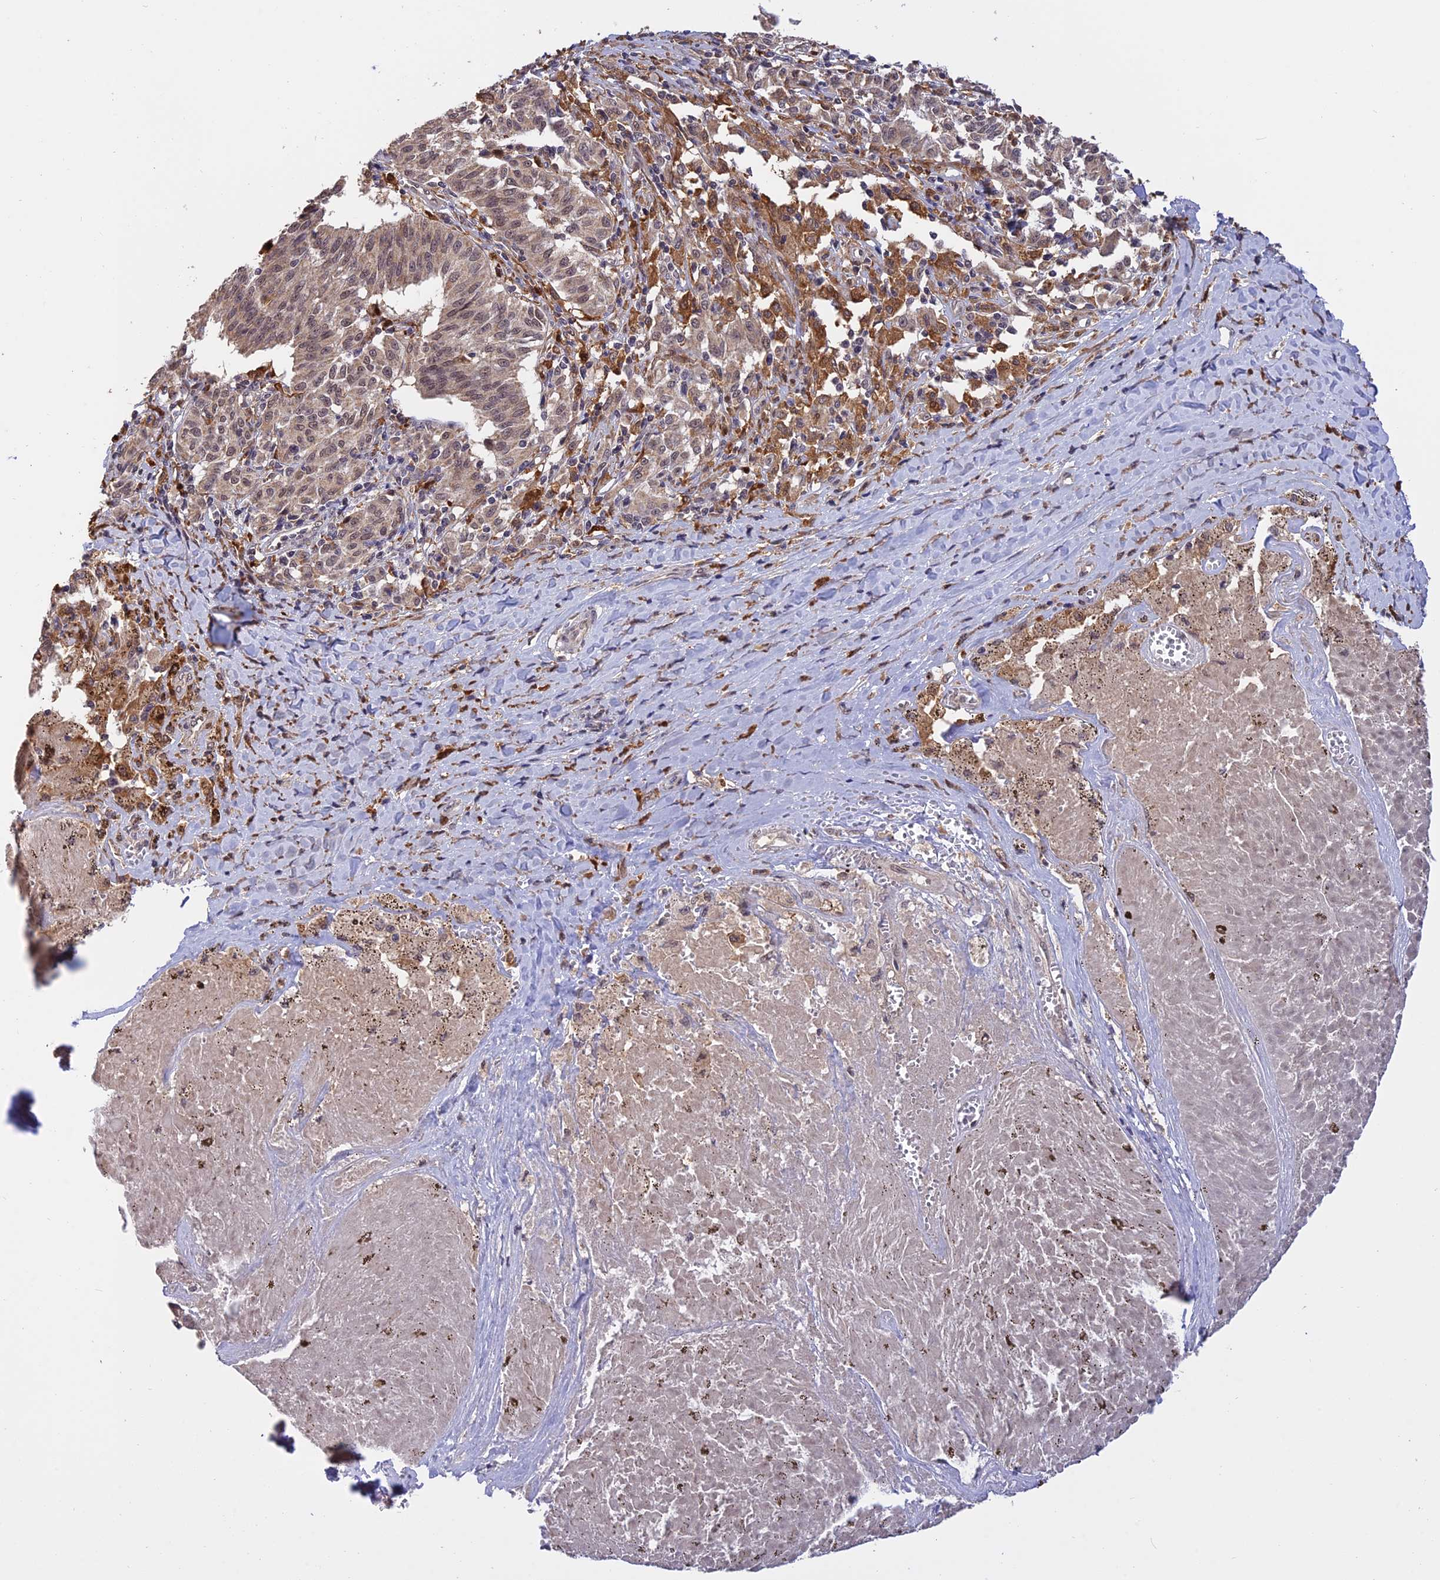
{"staining": {"intensity": "weak", "quantity": "25%-75%", "location": "nuclear"}, "tissue": "melanoma", "cell_type": "Tumor cells", "image_type": "cancer", "snomed": [{"axis": "morphology", "description": "Malignant melanoma, NOS"}, {"axis": "topography", "description": "Skin"}], "caption": "This is an image of immunohistochemistry (IHC) staining of malignant melanoma, which shows weak expression in the nuclear of tumor cells.", "gene": "MNS1", "patient": {"sex": "female", "age": 72}}